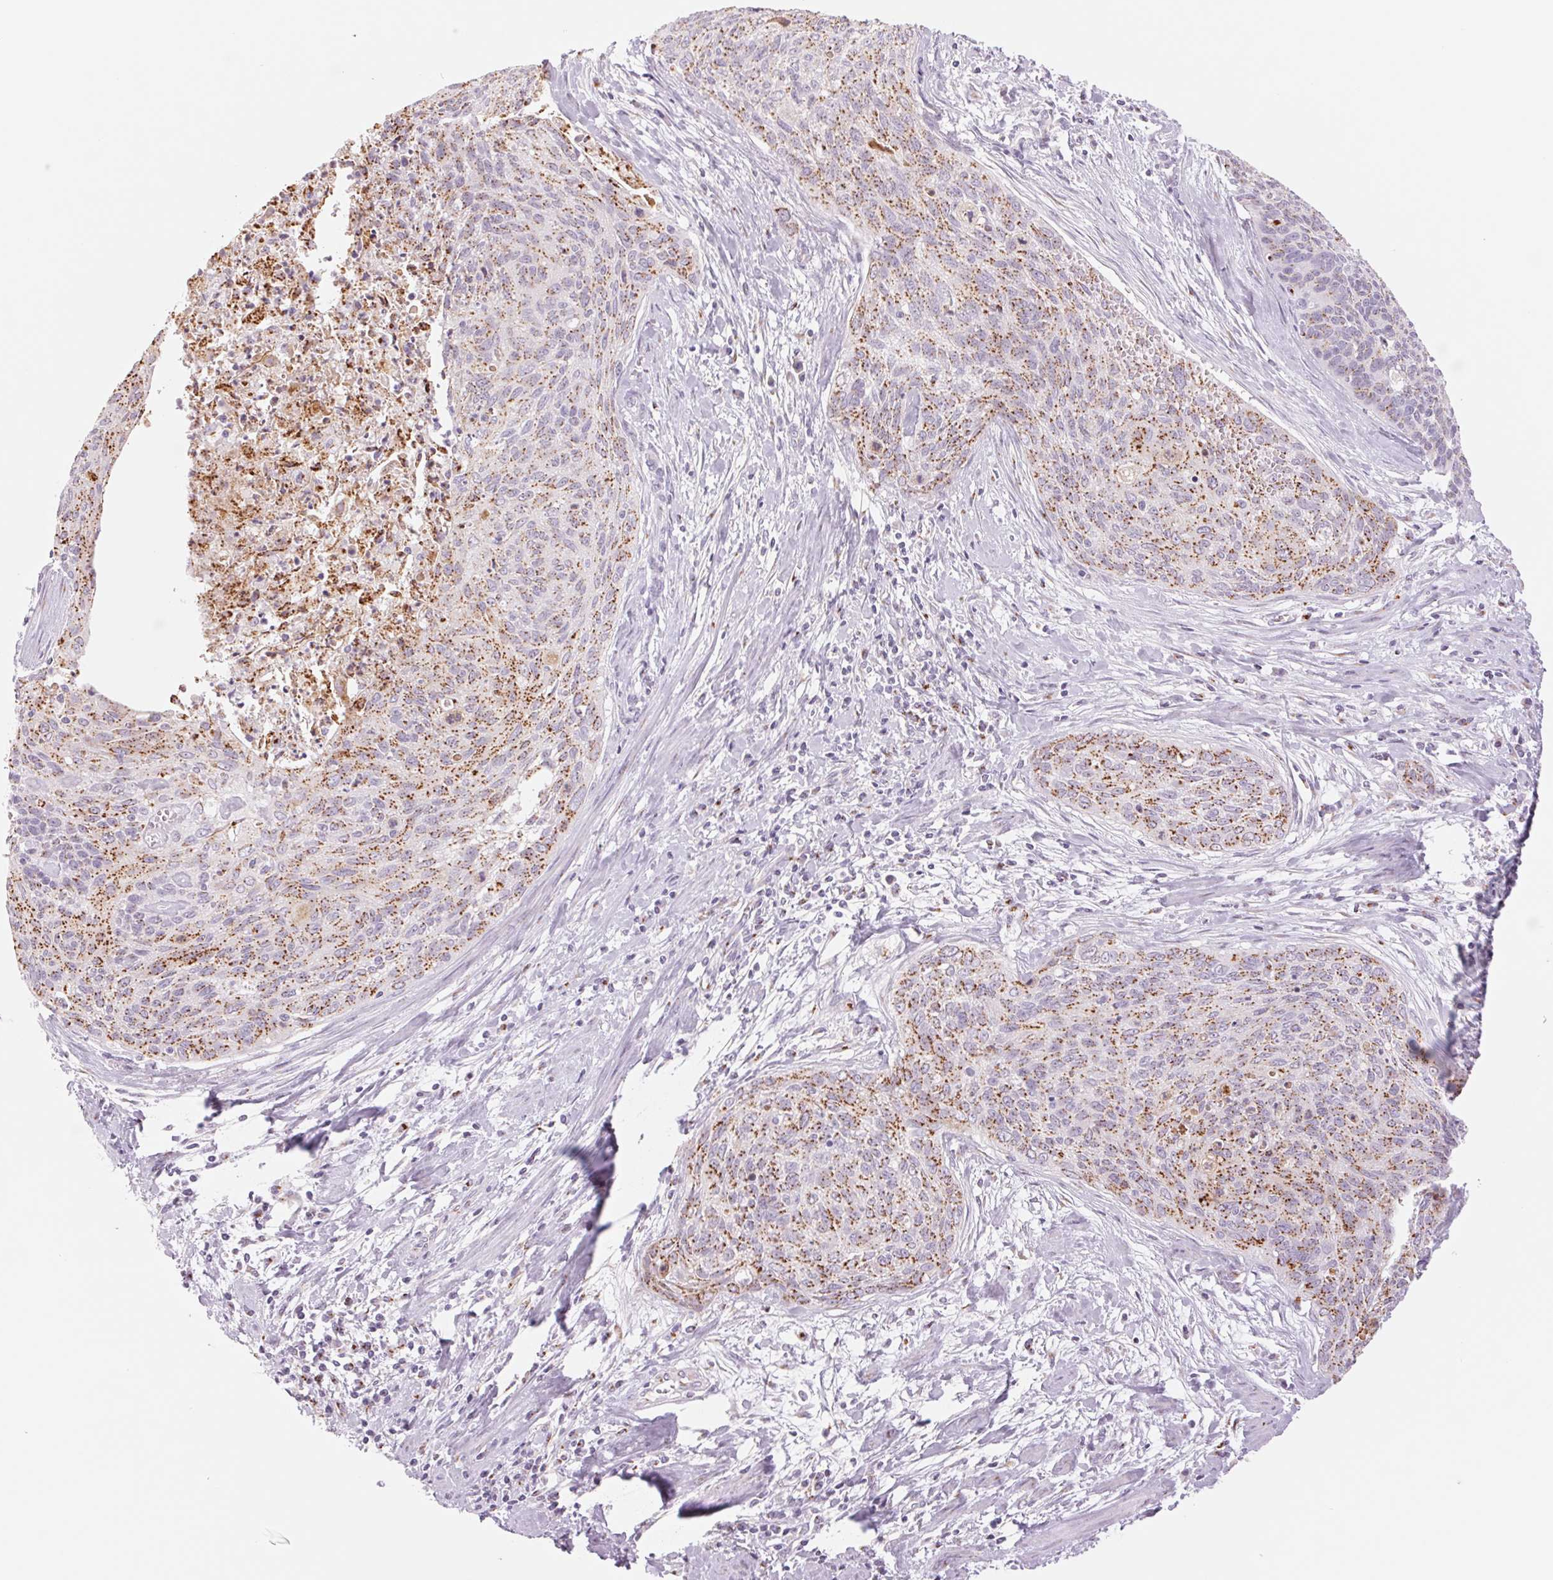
{"staining": {"intensity": "moderate", "quantity": ">75%", "location": "cytoplasmic/membranous"}, "tissue": "cervical cancer", "cell_type": "Tumor cells", "image_type": "cancer", "snomed": [{"axis": "morphology", "description": "Squamous cell carcinoma, NOS"}, {"axis": "topography", "description": "Cervix"}], "caption": "Brown immunohistochemical staining in cervical squamous cell carcinoma displays moderate cytoplasmic/membranous expression in about >75% of tumor cells.", "gene": "GALNT7", "patient": {"sex": "female", "age": 55}}